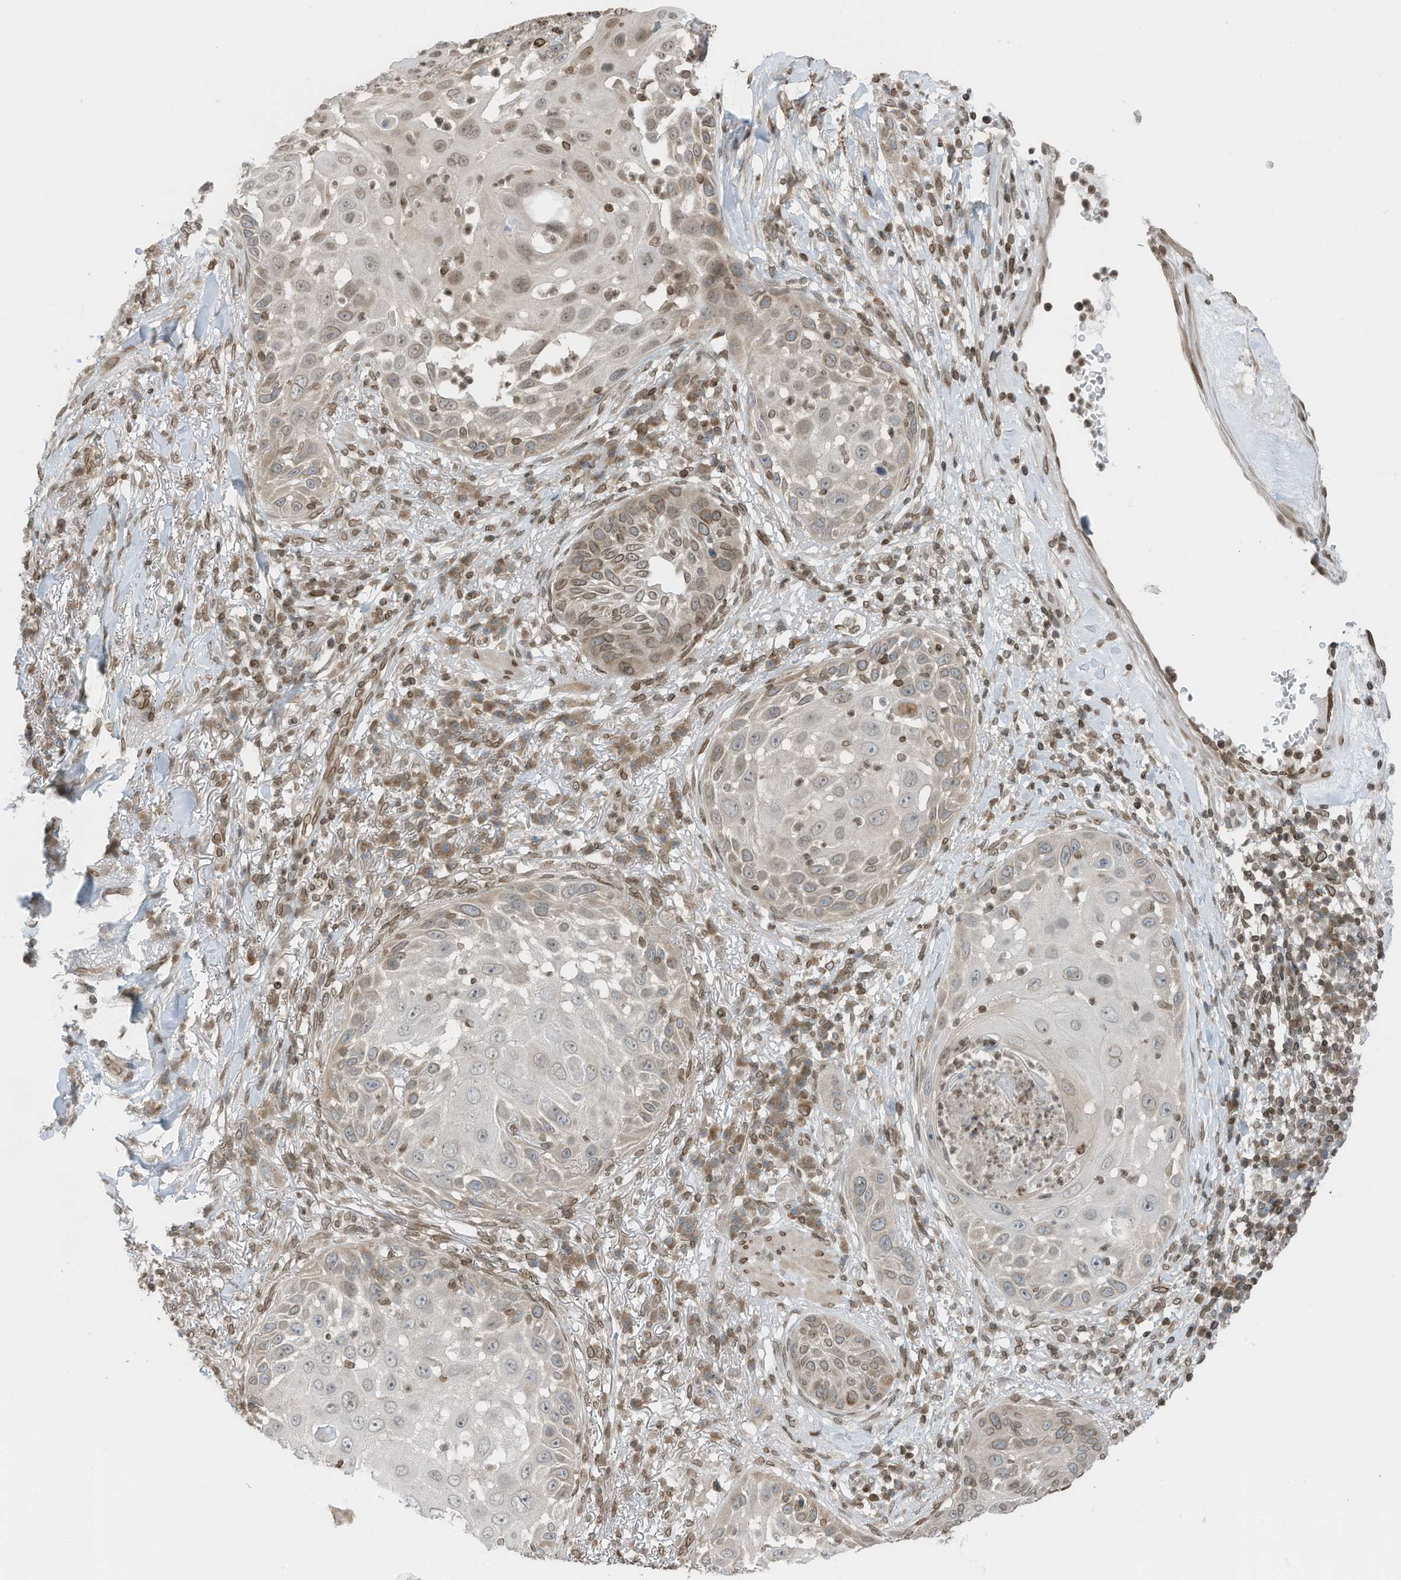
{"staining": {"intensity": "moderate", "quantity": "<25%", "location": "cytoplasmic/membranous,nuclear"}, "tissue": "skin cancer", "cell_type": "Tumor cells", "image_type": "cancer", "snomed": [{"axis": "morphology", "description": "Squamous cell carcinoma, NOS"}, {"axis": "topography", "description": "Skin"}], "caption": "A brown stain labels moderate cytoplasmic/membranous and nuclear expression of a protein in human skin cancer tumor cells.", "gene": "RABL3", "patient": {"sex": "female", "age": 44}}